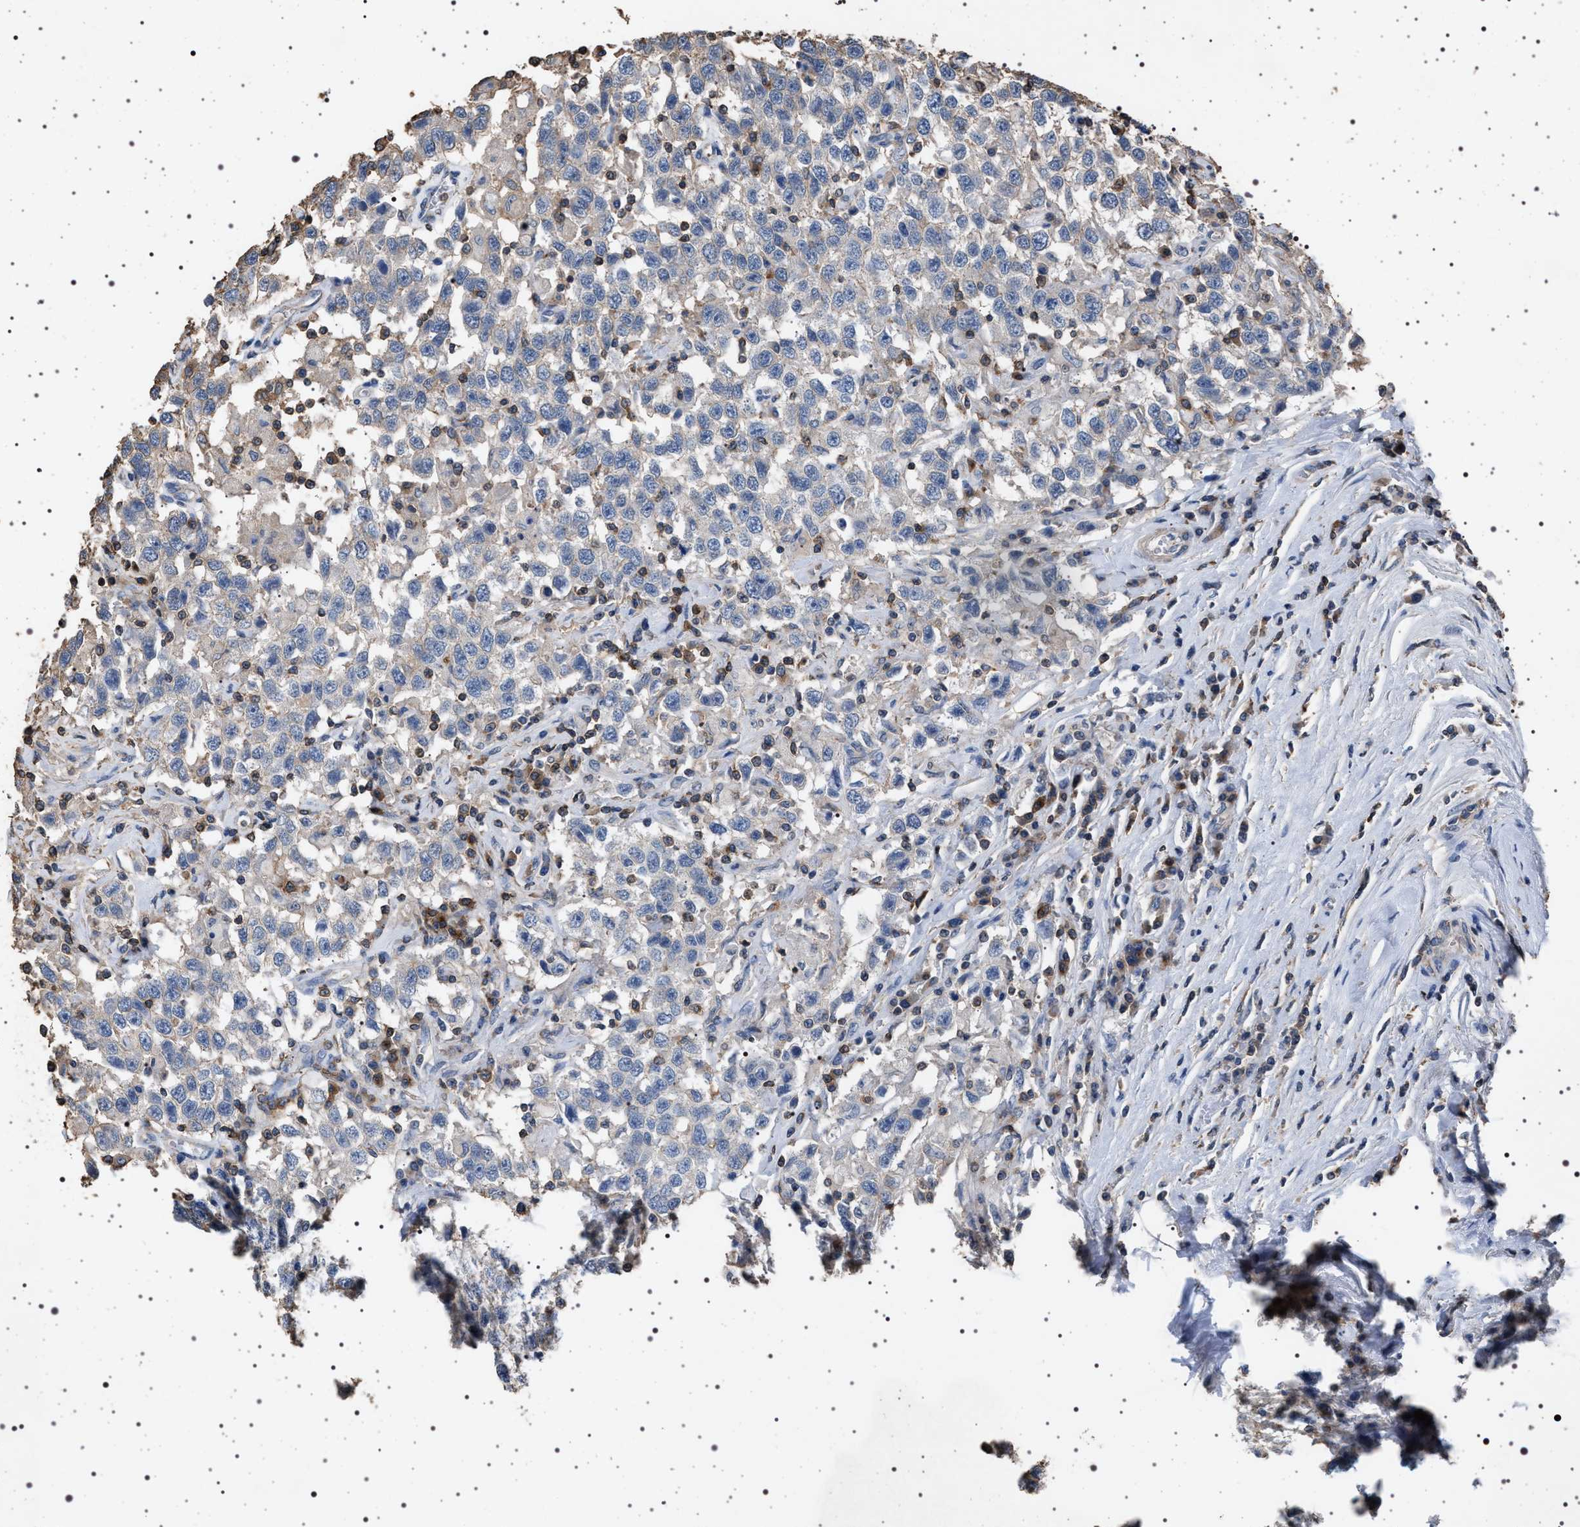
{"staining": {"intensity": "negative", "quantity": "none", "location": "none"}, "tissue": "testis cancer", "cell_type": "Tumor cells", "image_type": "cancer", "snomed": [{"axis": "morphology", "description": "Seminoma, NOS"}, {"axis": "topography", "description": "Testis"}], "caption": "Tumor cells are negative for protein expression in human seminoma (testis). (Brightfield microscopy of DAB IHC at high magnification).", "gene": "SMAP2", "patient": {"sex": "male", "age": 41}}